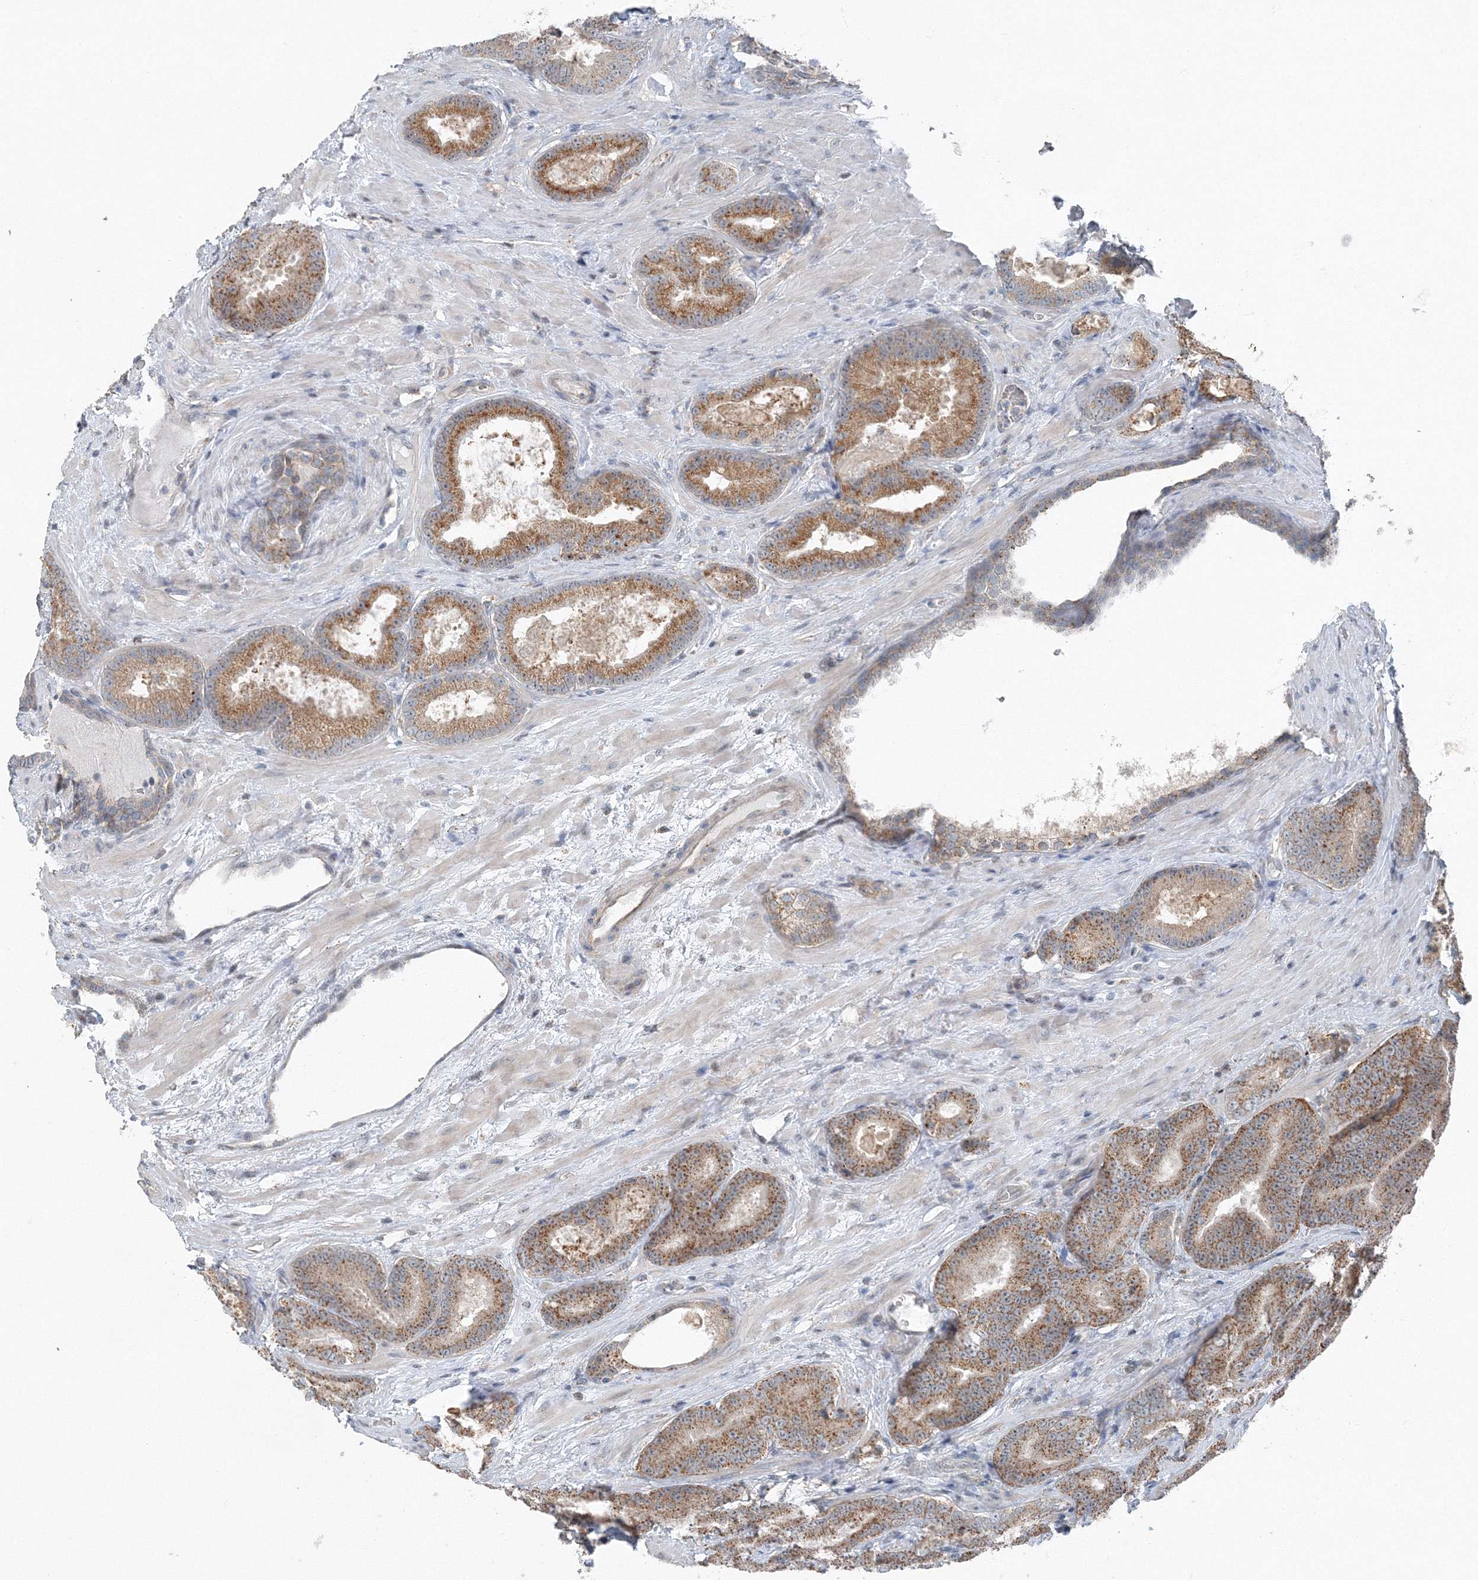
{"staining": {"intensity": "moderate", "quantity": ">75%", "location": "cytoplasmic/membranous"}, "tissue": "prostate cancer", "cell_type": "Tumor cells", "image_type": "cancer", "snomed": [{"axis": "morphology", "description": "Adenocarcinoma, High grade"}, {"axis": "topography", "description": "Prostate"}], "caption": "A high-resolution image shows immunohistochemistry staining of prostate adenocarcinoma (high-grade), which exhibits moderate cytoplasmic/membranous expression in approximately >75% of tumor cells. The protein is shown in brown color, while the nuclei are stained blue.", "gene": "AASDH", "patient": {"sex": "male", "age": 66}}